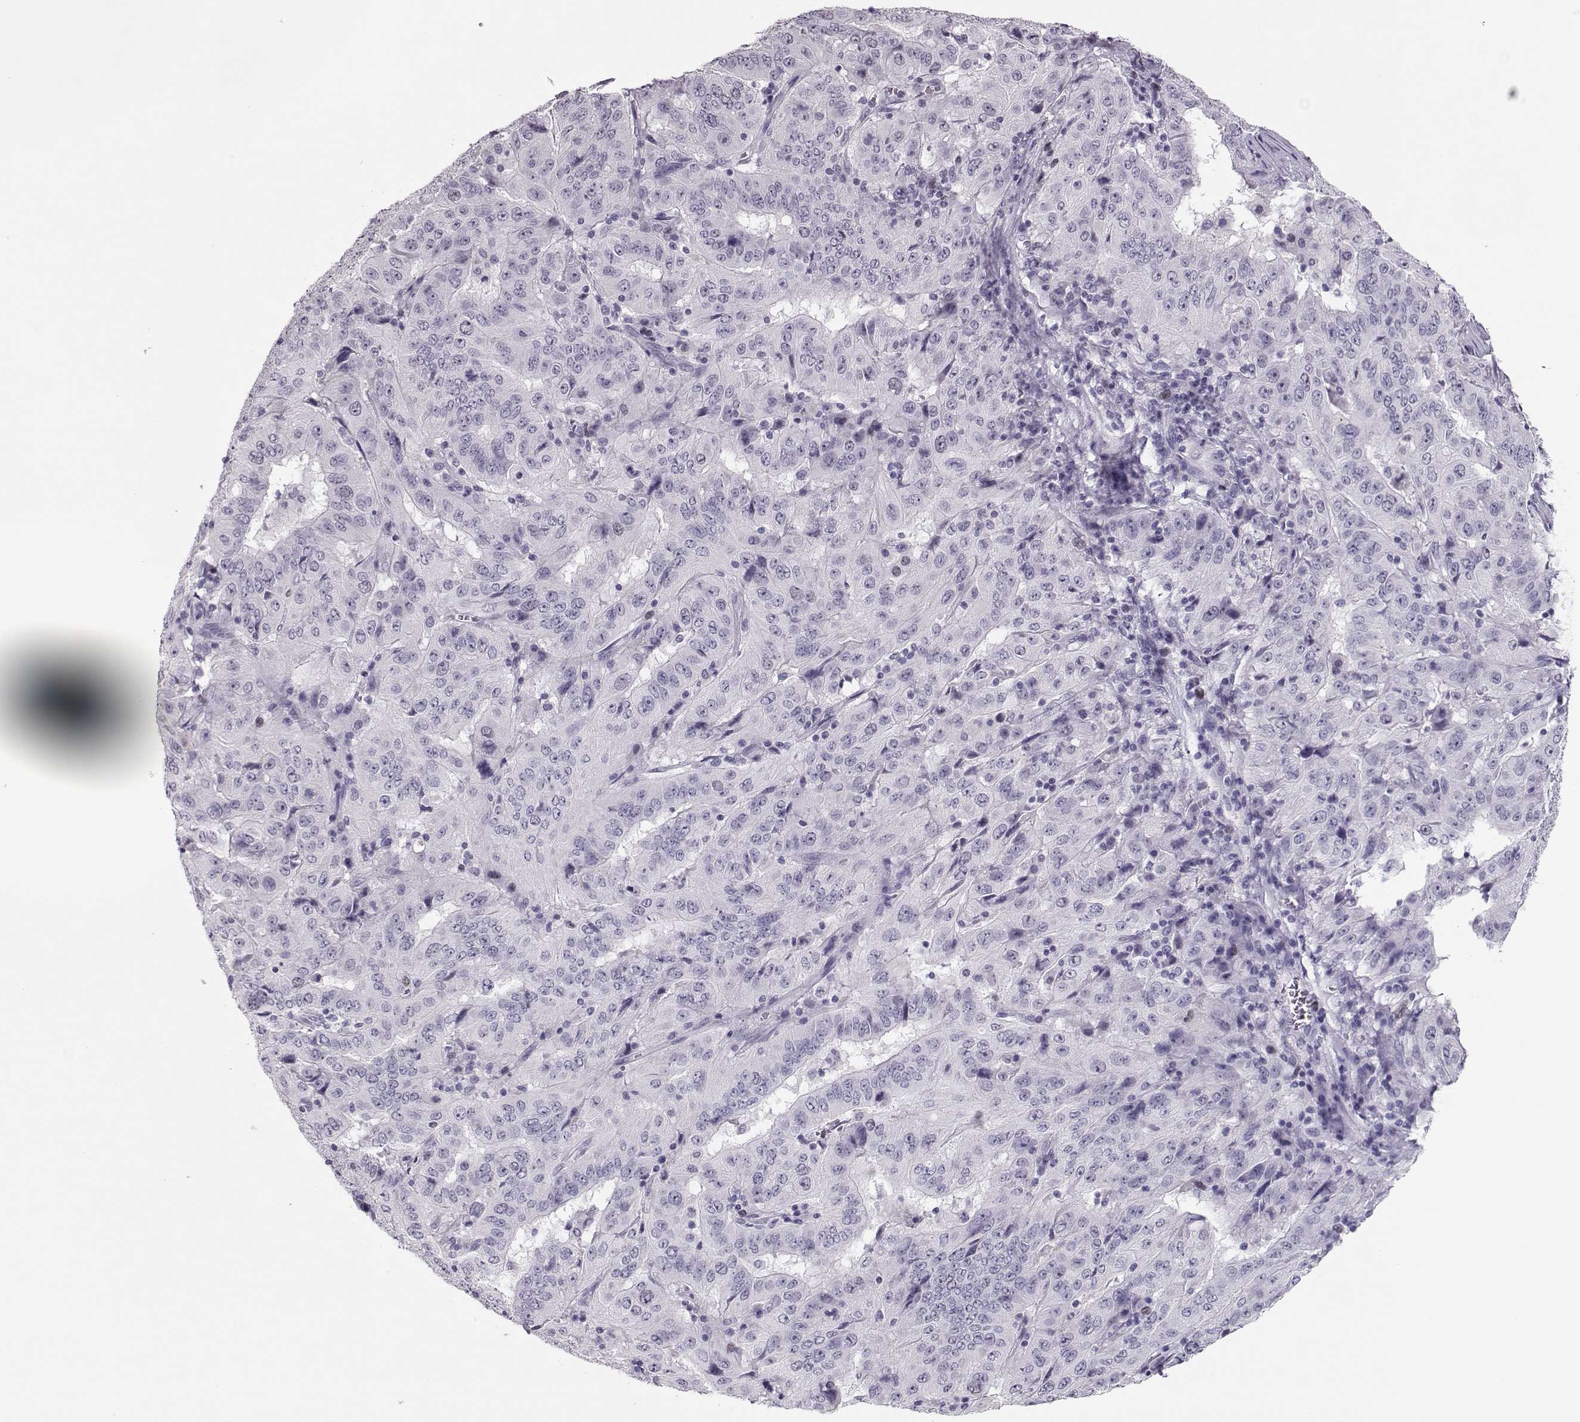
{"staining": {"intensity": "negative", "quantity": "none", "location": "none"}, "tissue": "pancreatic cancer", "cell_type": "Tumor cells", "image_type": "cancer", "snomed": [{"axis": "morphology", "description": "Adenocarcinoma, NOS"}, {"axis": "topography", "description": "Pancreas"}], "caption": "Immunohistochemical staining of pancreatic adenocarcinoma shows no significant expression in tumor cells. The staining was performed using DAB (3,3'-diaminobenzidine) to visualize the protein expression in brown, while the nuclei were stained in blue with hematoxylin (Magnification: 20x).", "gene": "SGO1", "patient": {"sex": "male", "age": 63}}